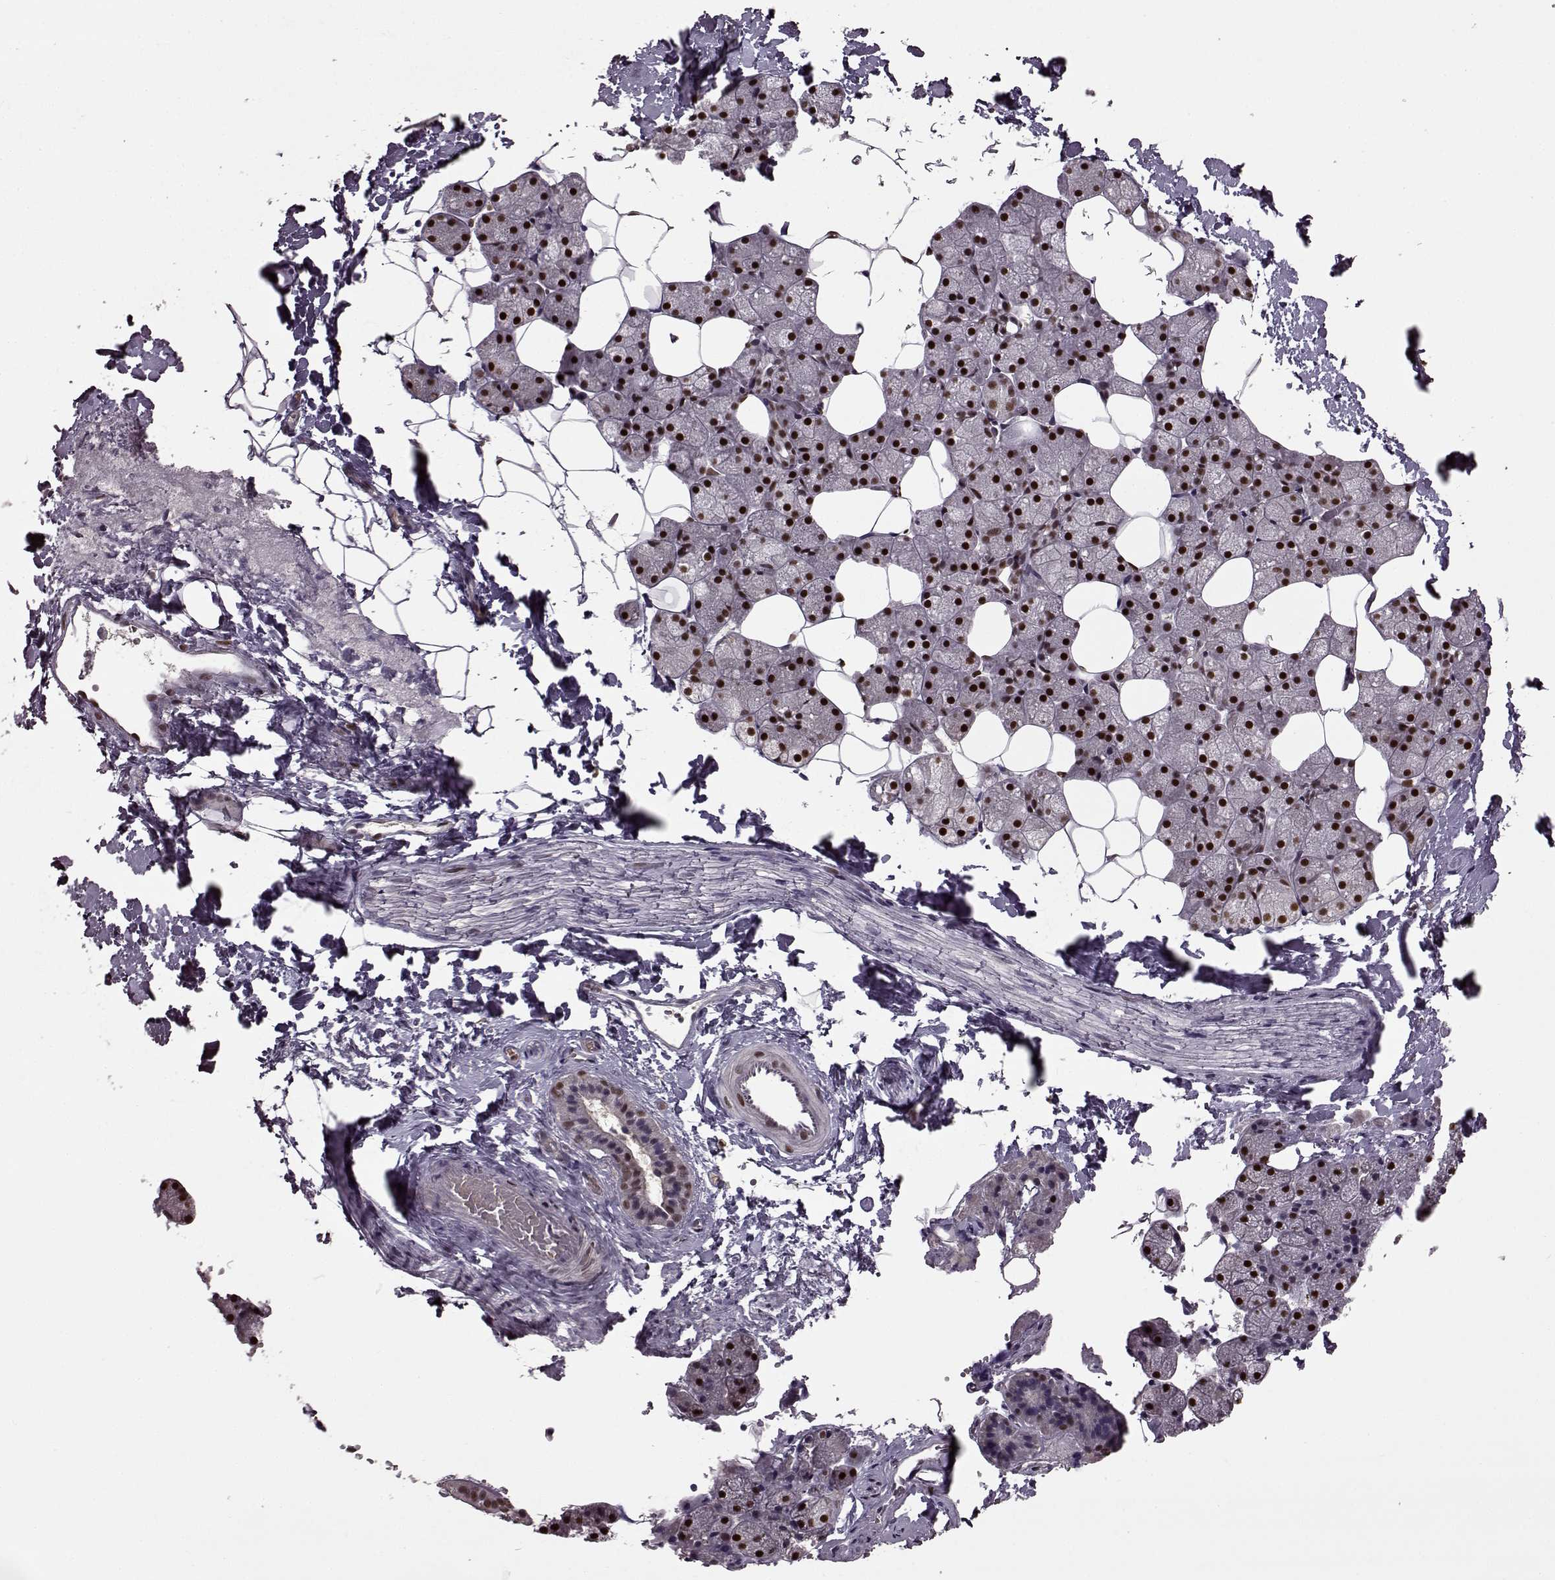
{"staining": {"intensity": "strong", "quantity": ">75%", "location": "nuclear"}, "tissue": "salivary gland", "cell_type": "Glandular cells", "image_type": "normal", "snomed": [{"axis": "morphology", "description": "Normal tissue, NOS"}, {"axis": "topography", "description": "Salivary gland"}], "caption": "Brown immunohistochemical staining in normal salivary gland reveals strong nuclear staining in about >75% of glandular cells.", "gene": "FTO", "patient": {"sex": "male", "age": 38}}